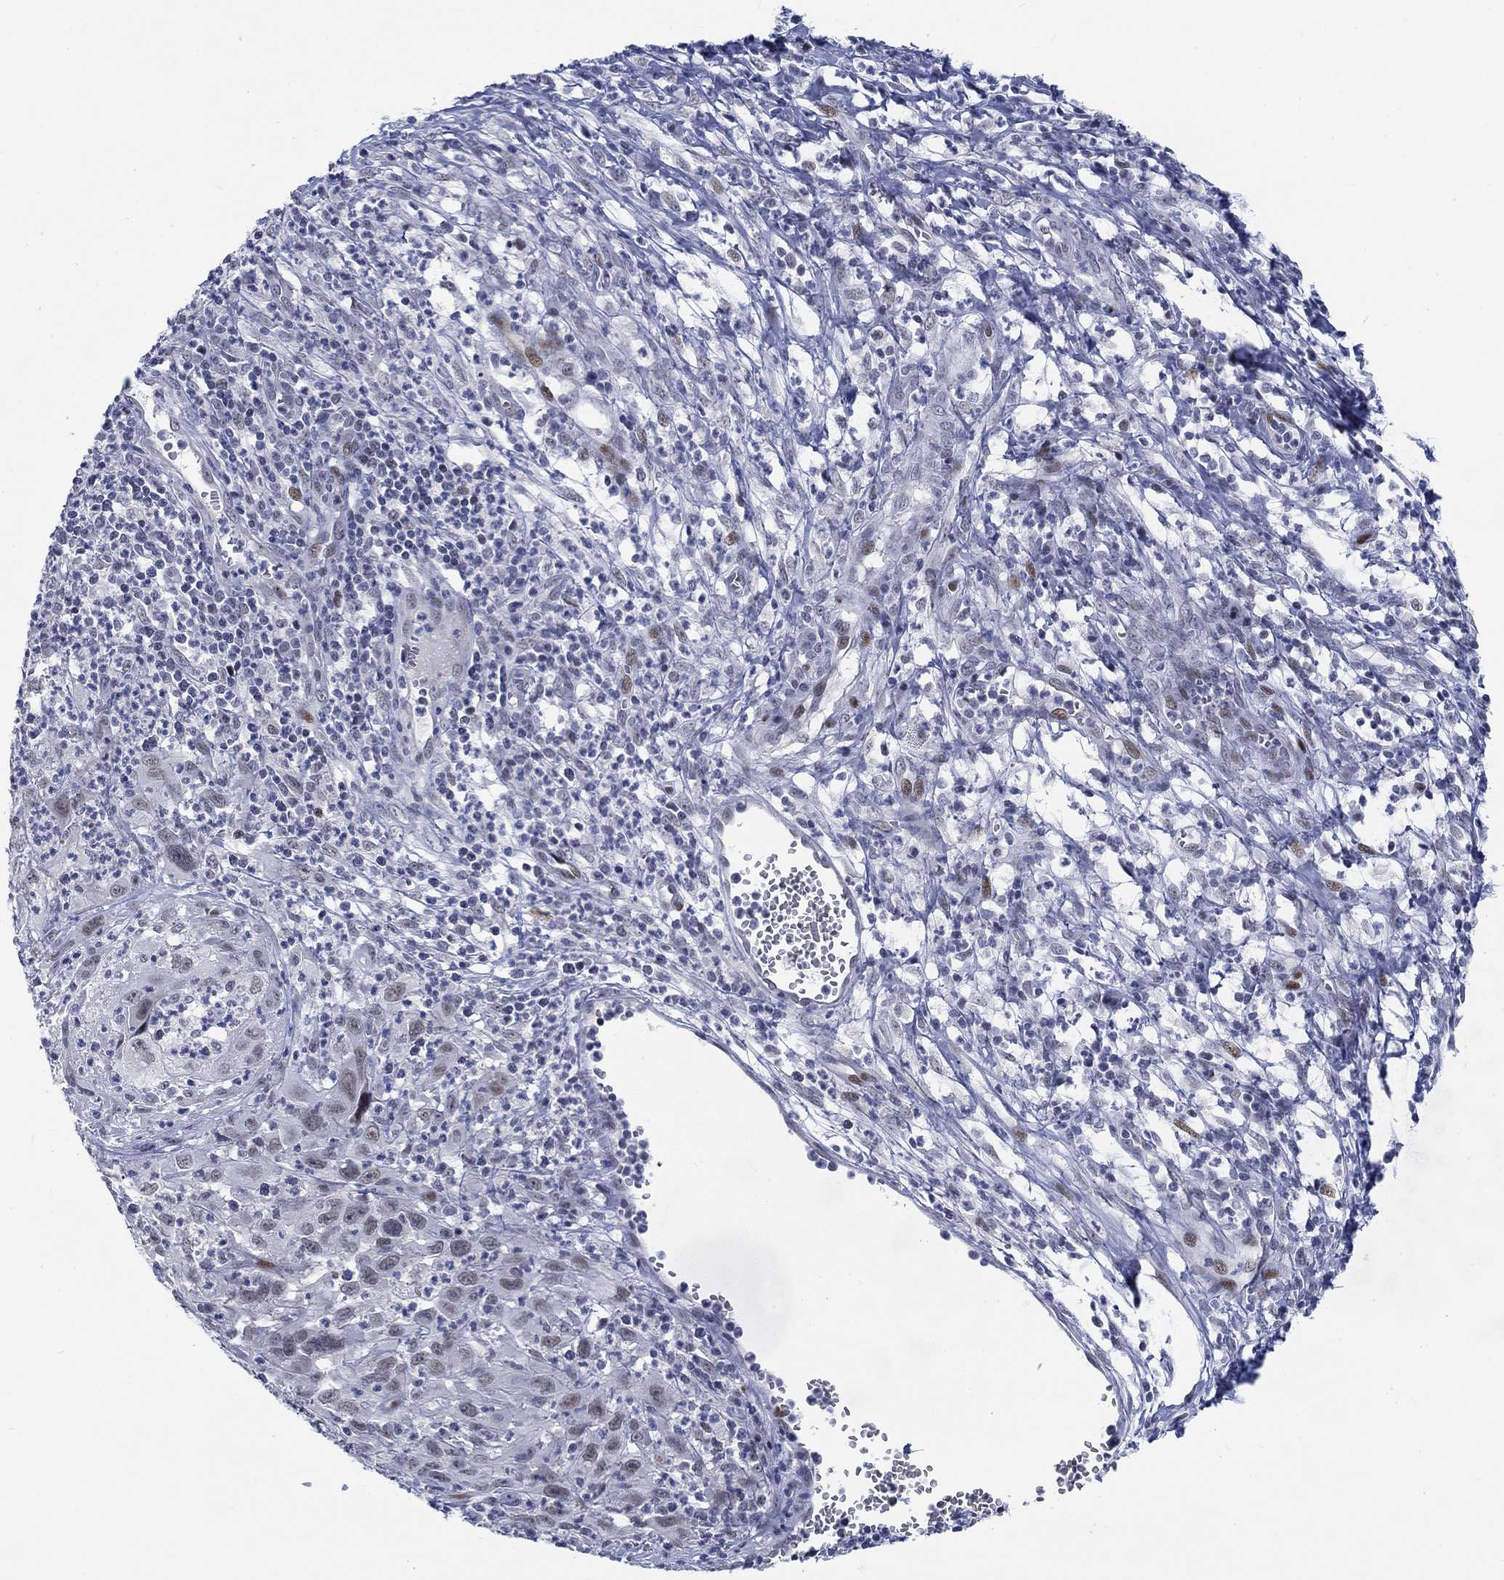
{"staining": {"intensity": "moderate", "quantity": "<25%", "location": "nuclear"}, "tissue": "cervical cancer", "cell_type": "Tumor cells", "image_type": "cancer", "snomed": [{"axis": "morphology", "description": "Squamous cell carcinoma, NOS"}, {"axis": "topography", "description": "Cervix"}], "caption": "Protein analysis of squamous cell carcinoma (cervical) tissue reveals moderate nuclear staining in about <25% of tumor cells.", "gene": "NEU3", "patient": {"sex": "female", "age": 32}}